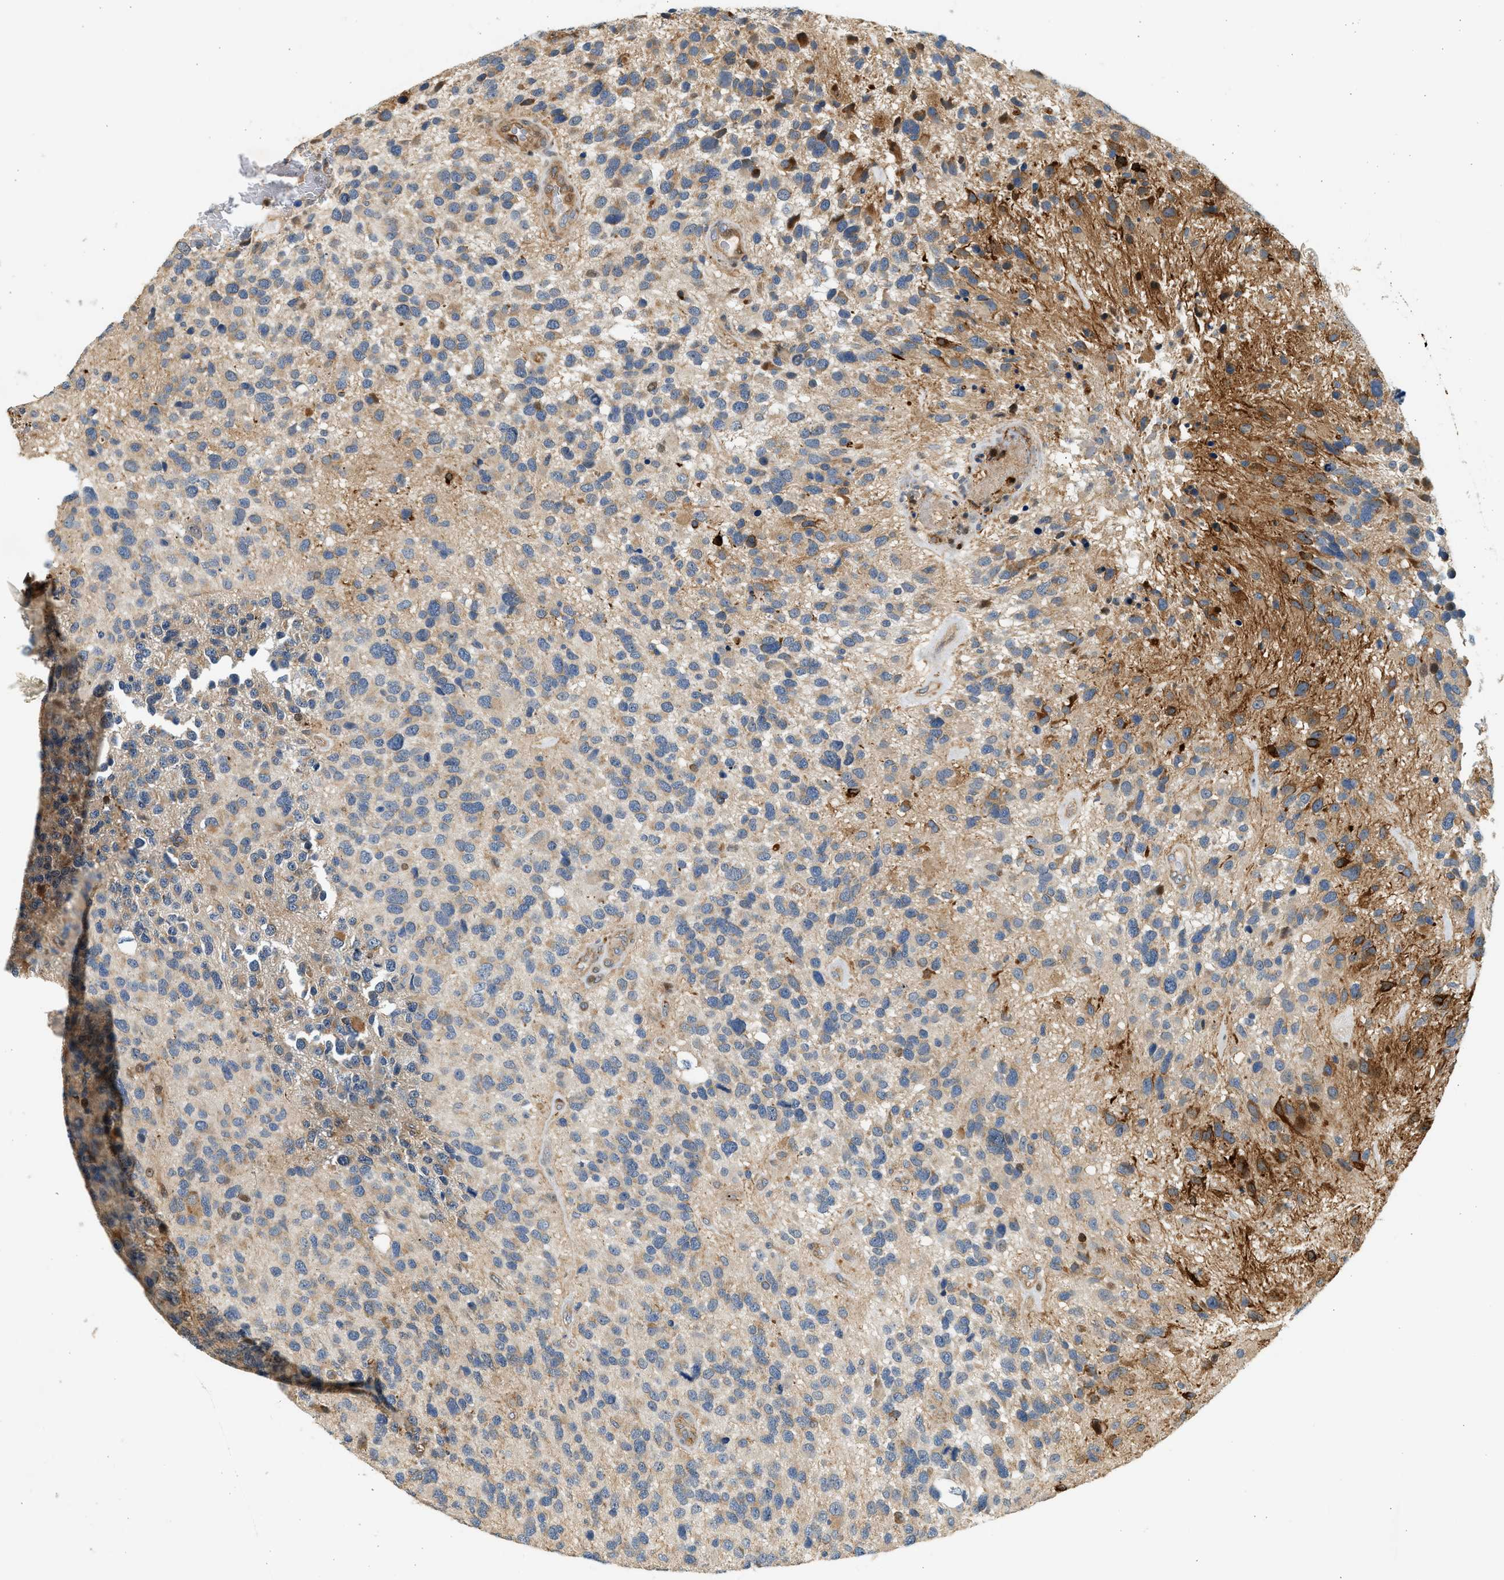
{"staining": {"intensity": "moderate", "quantity": "25%-75%", "location": "cytoplasmic/membranous"}, "tissue": "glioma", "cell_type": "Tumor cells", "image_type": "cancer", "snomed": [{"axis": "morphology", "description": "Glioma, malignant, High grade"}, {"axis": "topography", "description": "Brain"}], "caption": "Glioma stained with a brown dye shows moderate cytoplasmic/membranous positive staining in about 25%-75% of tumor cells.", "gene": "NRSN2", "patient": {"sex": "female", "age": 58}}